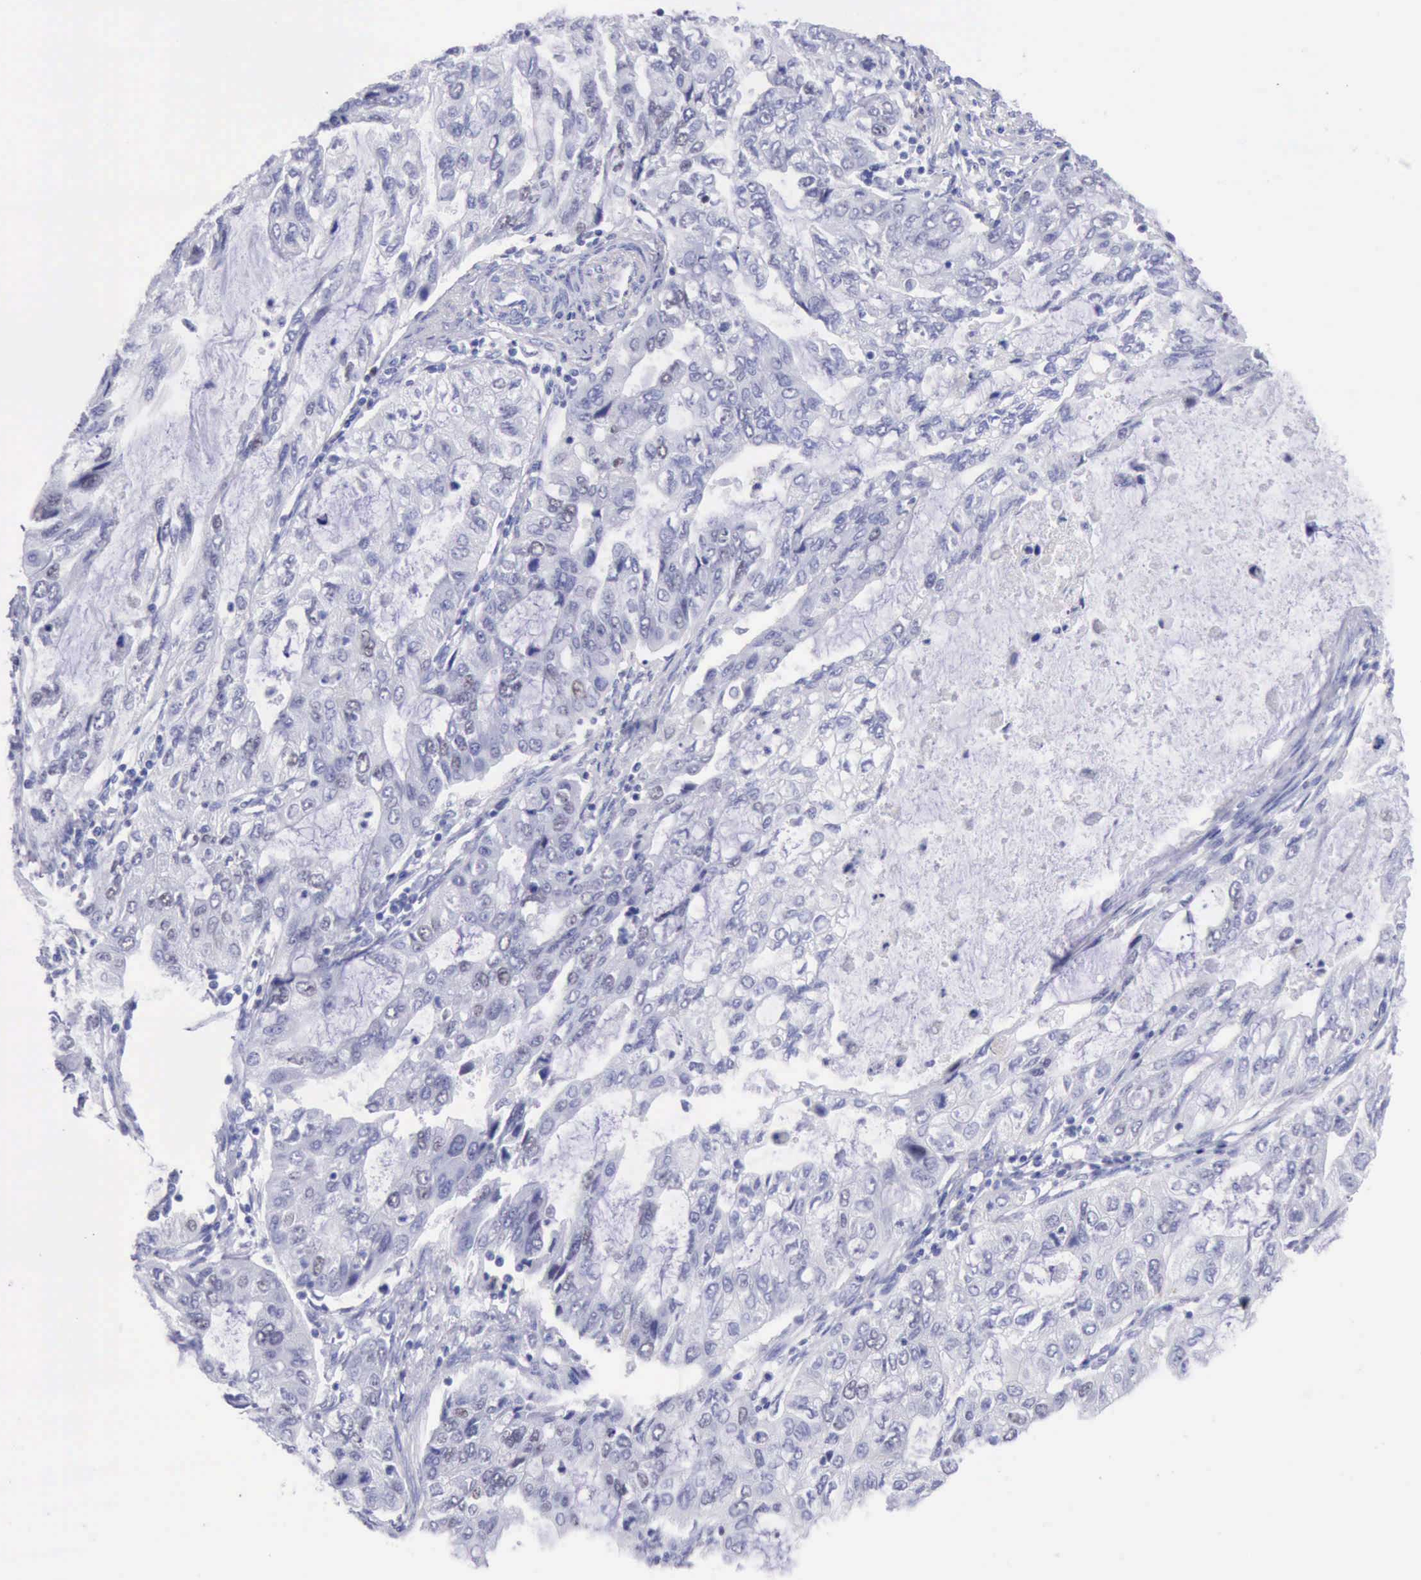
{"staining": {"intensity": "weak", "quantity": "<25%", "location": "nuclear"}, "tissue": "stomach cancer", "cell_type": "Tumor cells", "image_type": "cancer", "snomed": [{"axis": "morphology", "description": "Adenocarcinoma, NOS"}, {"axis": "topography", "description": "Stomach, upper"}], "caption": "This photomicrograph is of stomach cancer stained with IHC to label a protein in brown with the nuclei are counter-stained blue. There is no positivity in tumor cells.", "gene": "MCM2", "patient": {"sex": "female", "age": 52}}